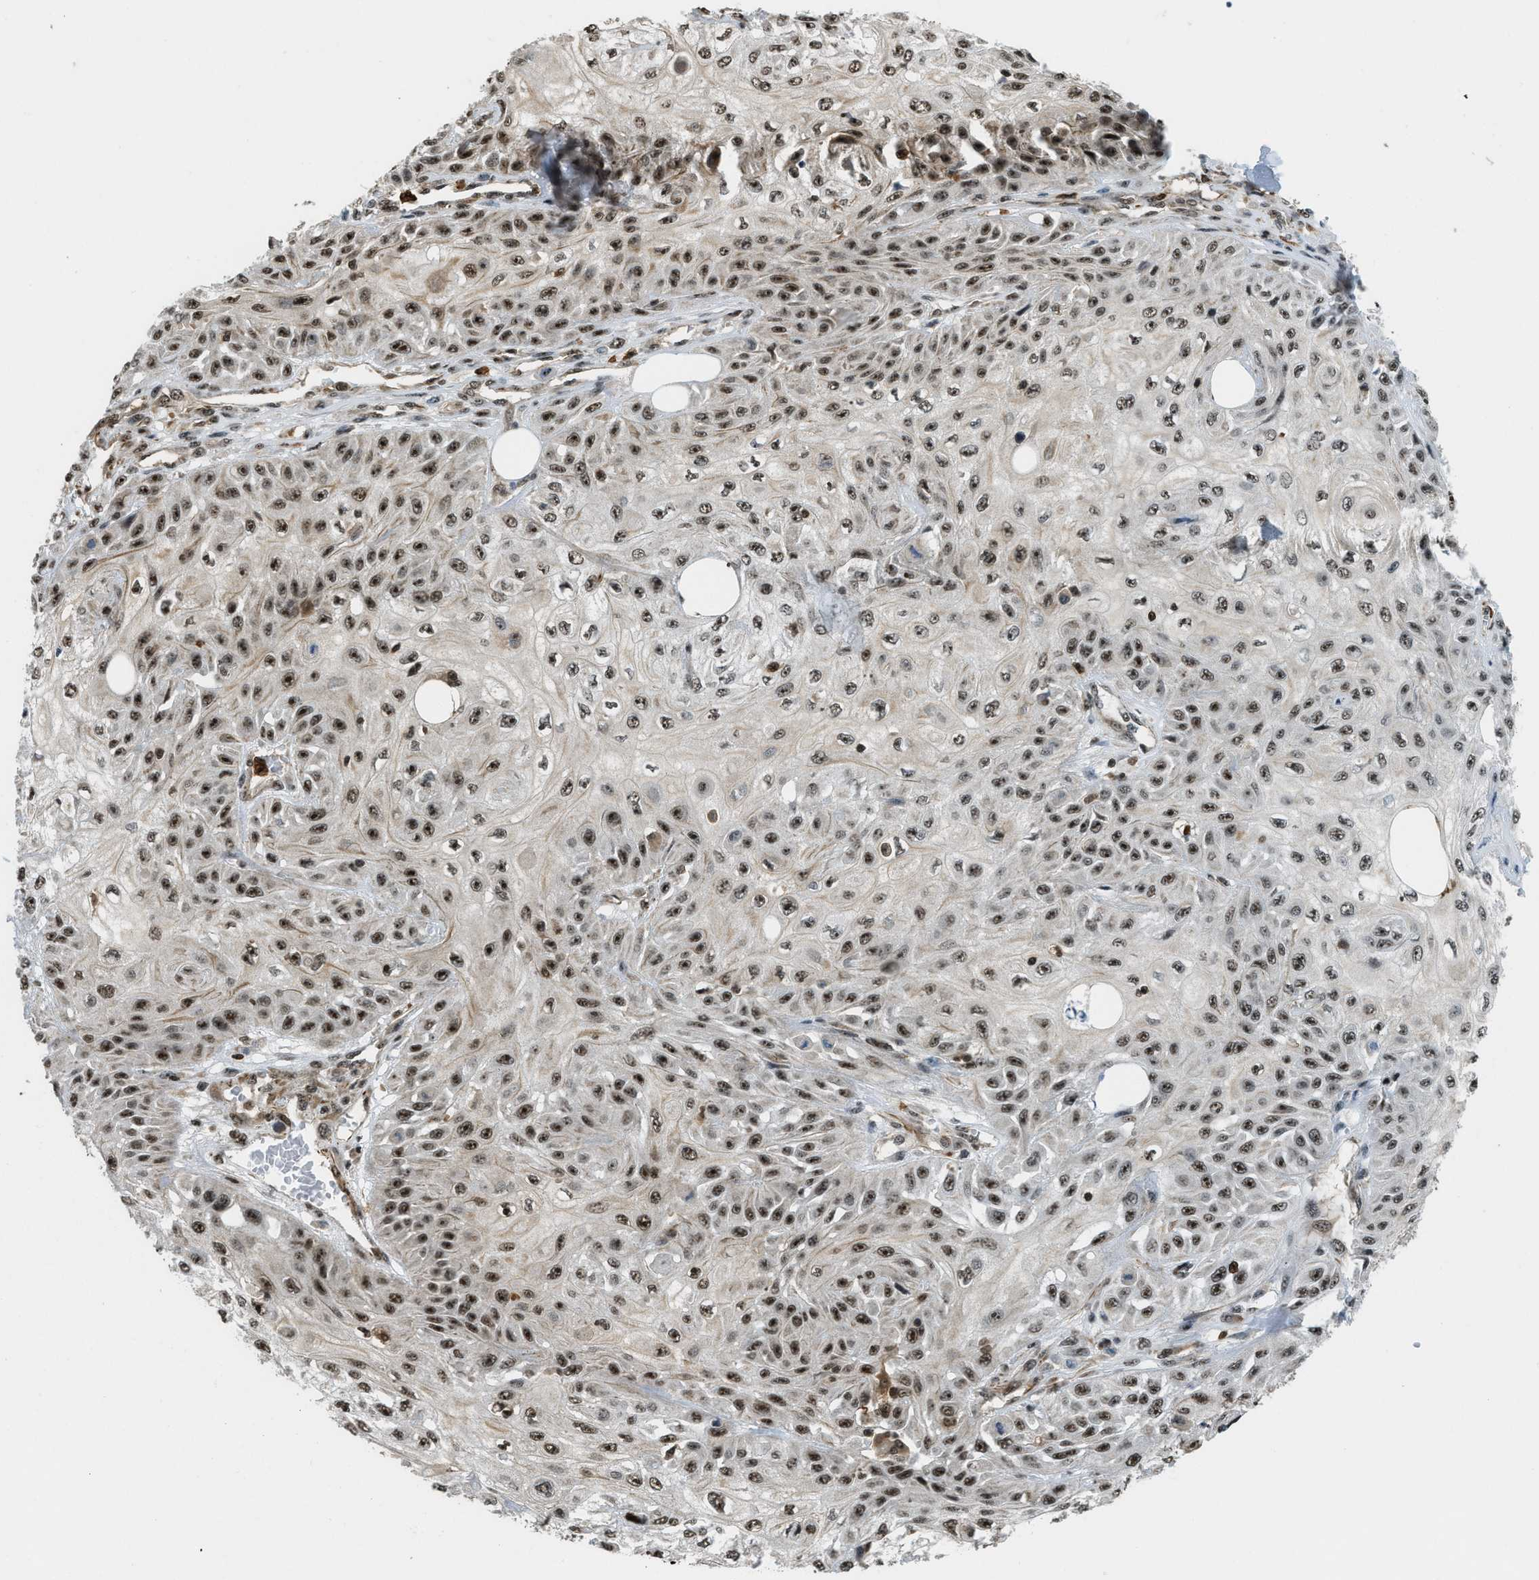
{"staining": {"intensity": "strong", "quantity": ">75%", "location": "nuclear"}, "tissue": "skin cancer", "cell_type": "Tumor cells", "image_type": "cancer", "snomed": [{"axis": "morphology", "description": "Squamous cell carcinoma, NOS"}, {"axis": "morphology", "description": "Squamous cell carcinoma, metastatic, NOS"}, {"axis": "topography", "description": "Skin"}, {"axis": "topography", "description": "Lymph node"}], "caption": "Immunohistochemical staining of skin cancer exhibits high levels of strong nuclear staining in about >75% of tumor cells. (Stains: DAB (3,3'-diaminobenzidine) in brown, nuclei in blue, Microscopy: brightfield microscopy at high magnification).", "gene": "E2F1", "patient": {"sex": "male", "age": 75}}